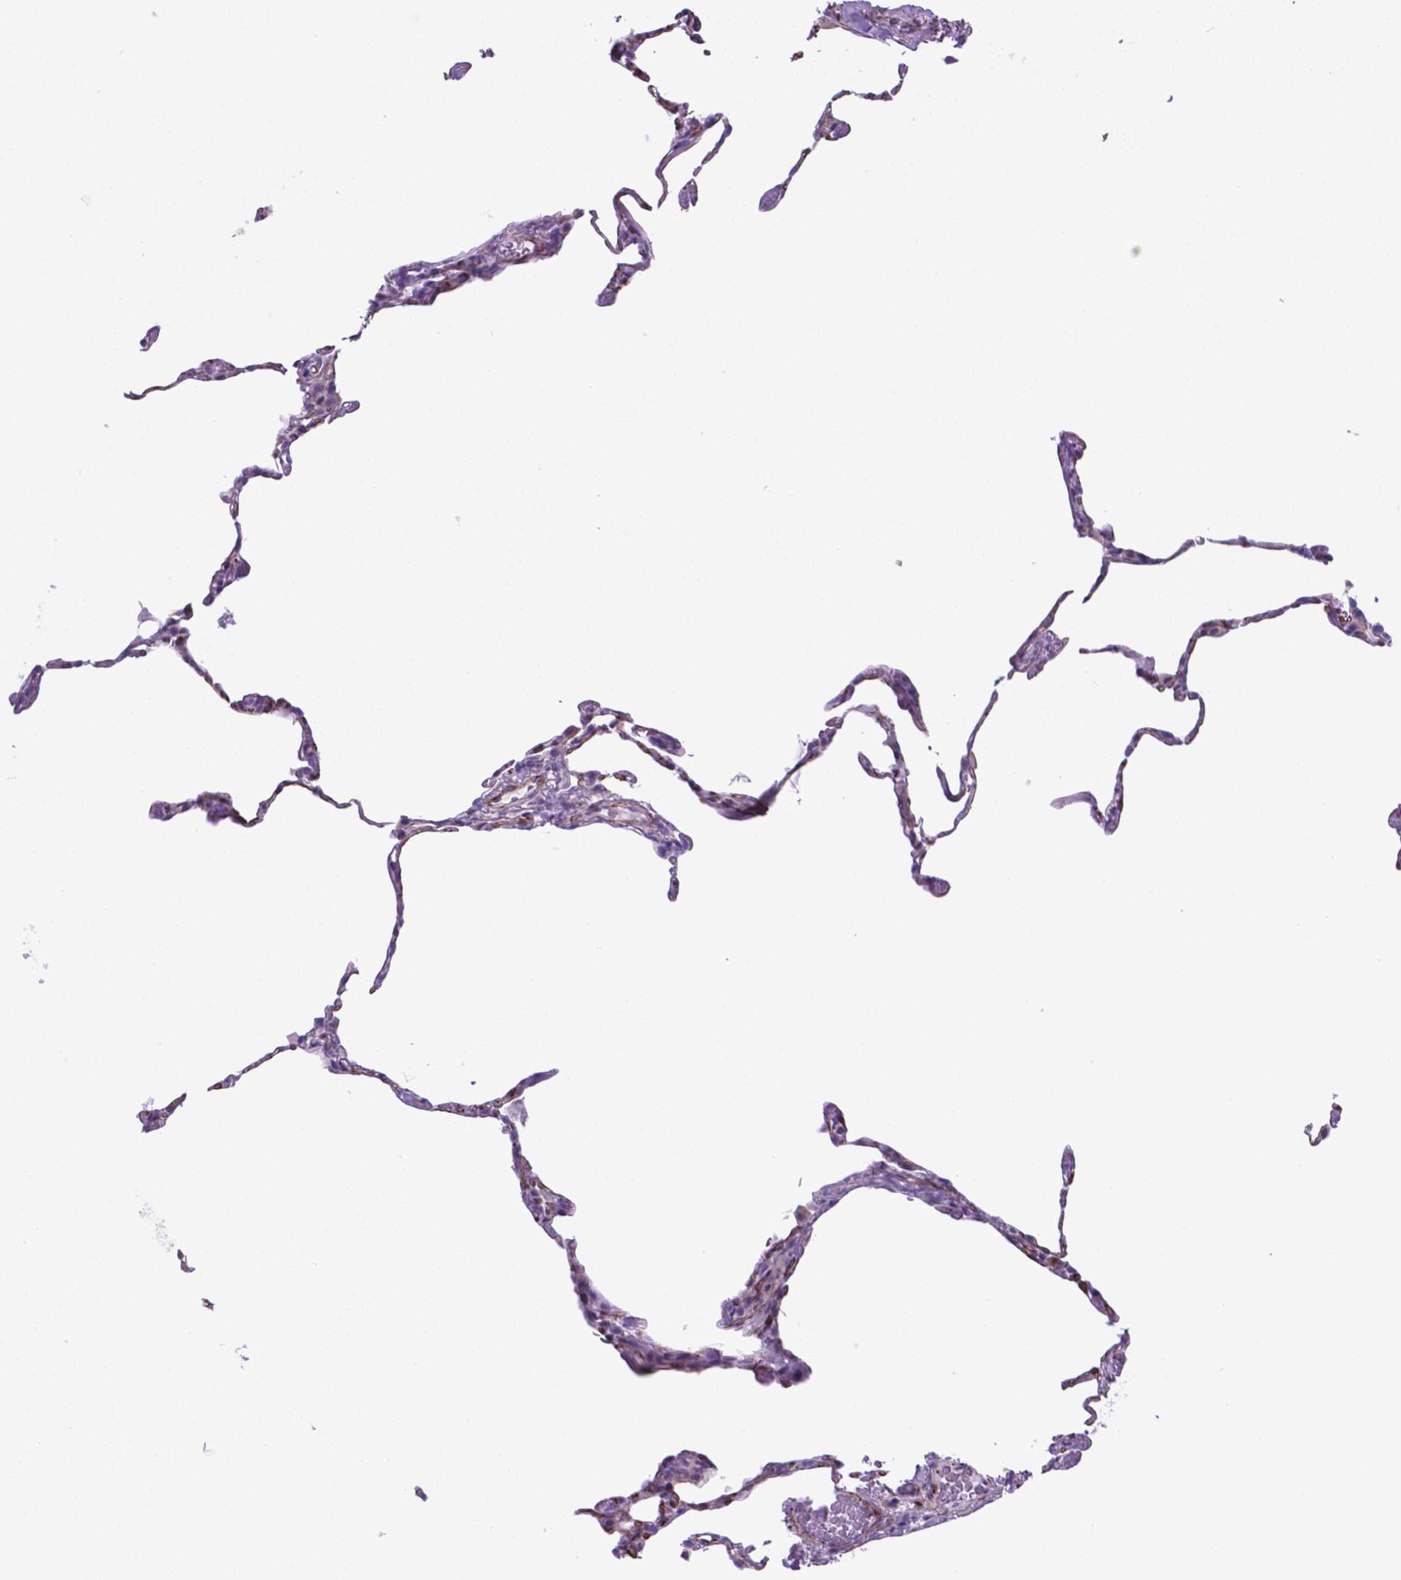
{"staining": {"intensity": "negative", "quantity": "none", "location": "none"}, "tissue": "lung", "cell_type": "Alveolar cells", "image_type": "normal", "snomed": [{"axis": "morphology", "description": "Normal tissue, NOS"}, {"axis": "topography", "description": "Lung"}], "caption": "This histopathology image is of benign lung stained with immunohistochemistry to label a protein in brown with the nuclei are counter-stained blue. There is no expression in alveolar cells. (DAB immunohistochemistry (IHC), high magnification).", "gene": "LZTR1", "patient": {"sex": "female", "age": 57}}